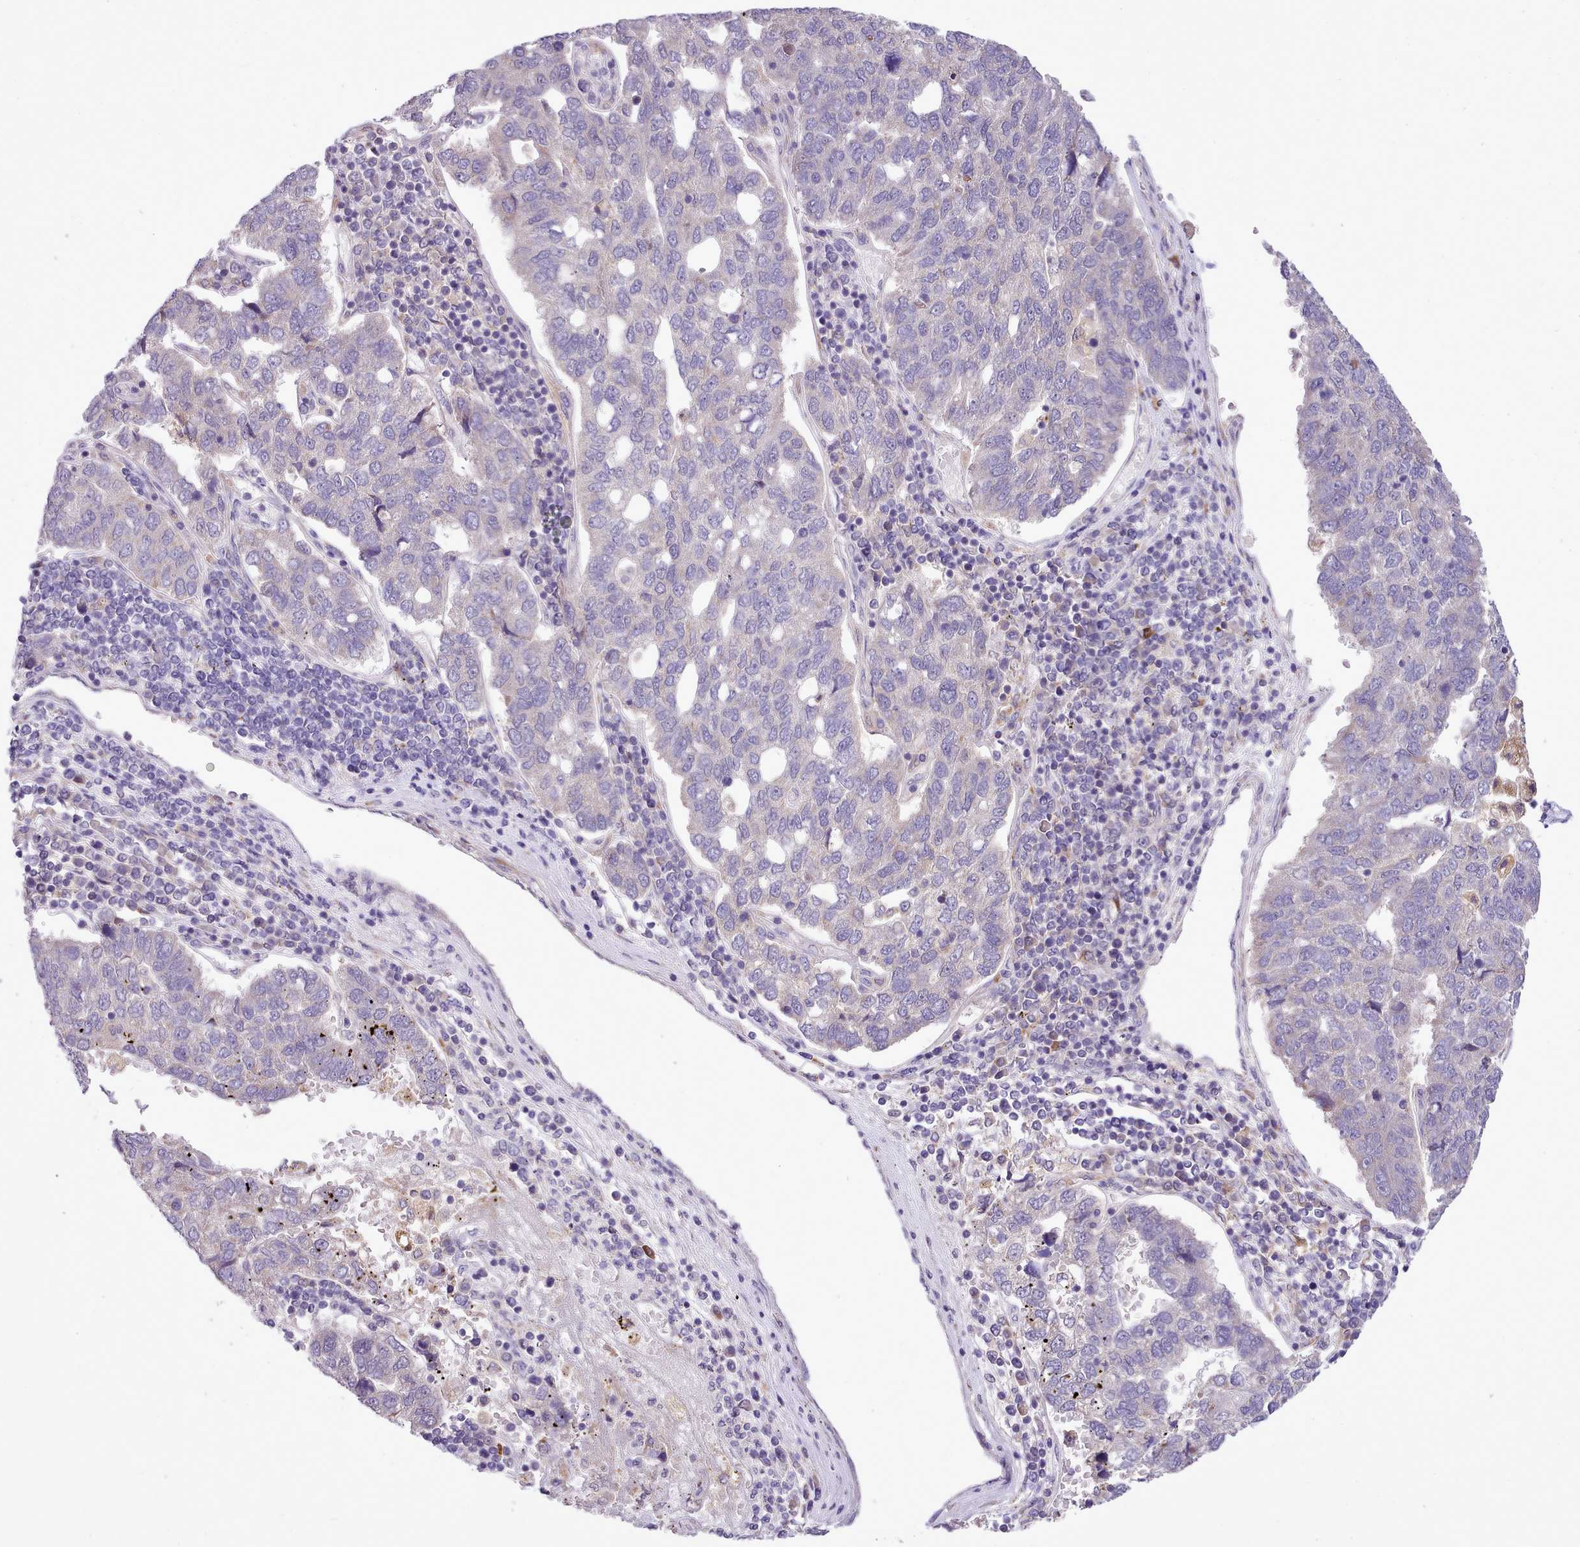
{"staining": {"intensity": "negative", "quantity": "none", "location": "none"}, "tissue": "pancreatic cancer", "cell_type": "Tumor cells", "image_type": "cancer", "snomed": [{"axis": "morphology", "description": "Adenocarcinoma, NOS"}, {"axis": "topography", "description": "Pancreas"}], "caption": "Tumor cells are negative for brown protein staining in pancreatic cancer (adenocarcinoma).", "gene": "FAM83E", "patient": {"sex": "female", "age": 61}}